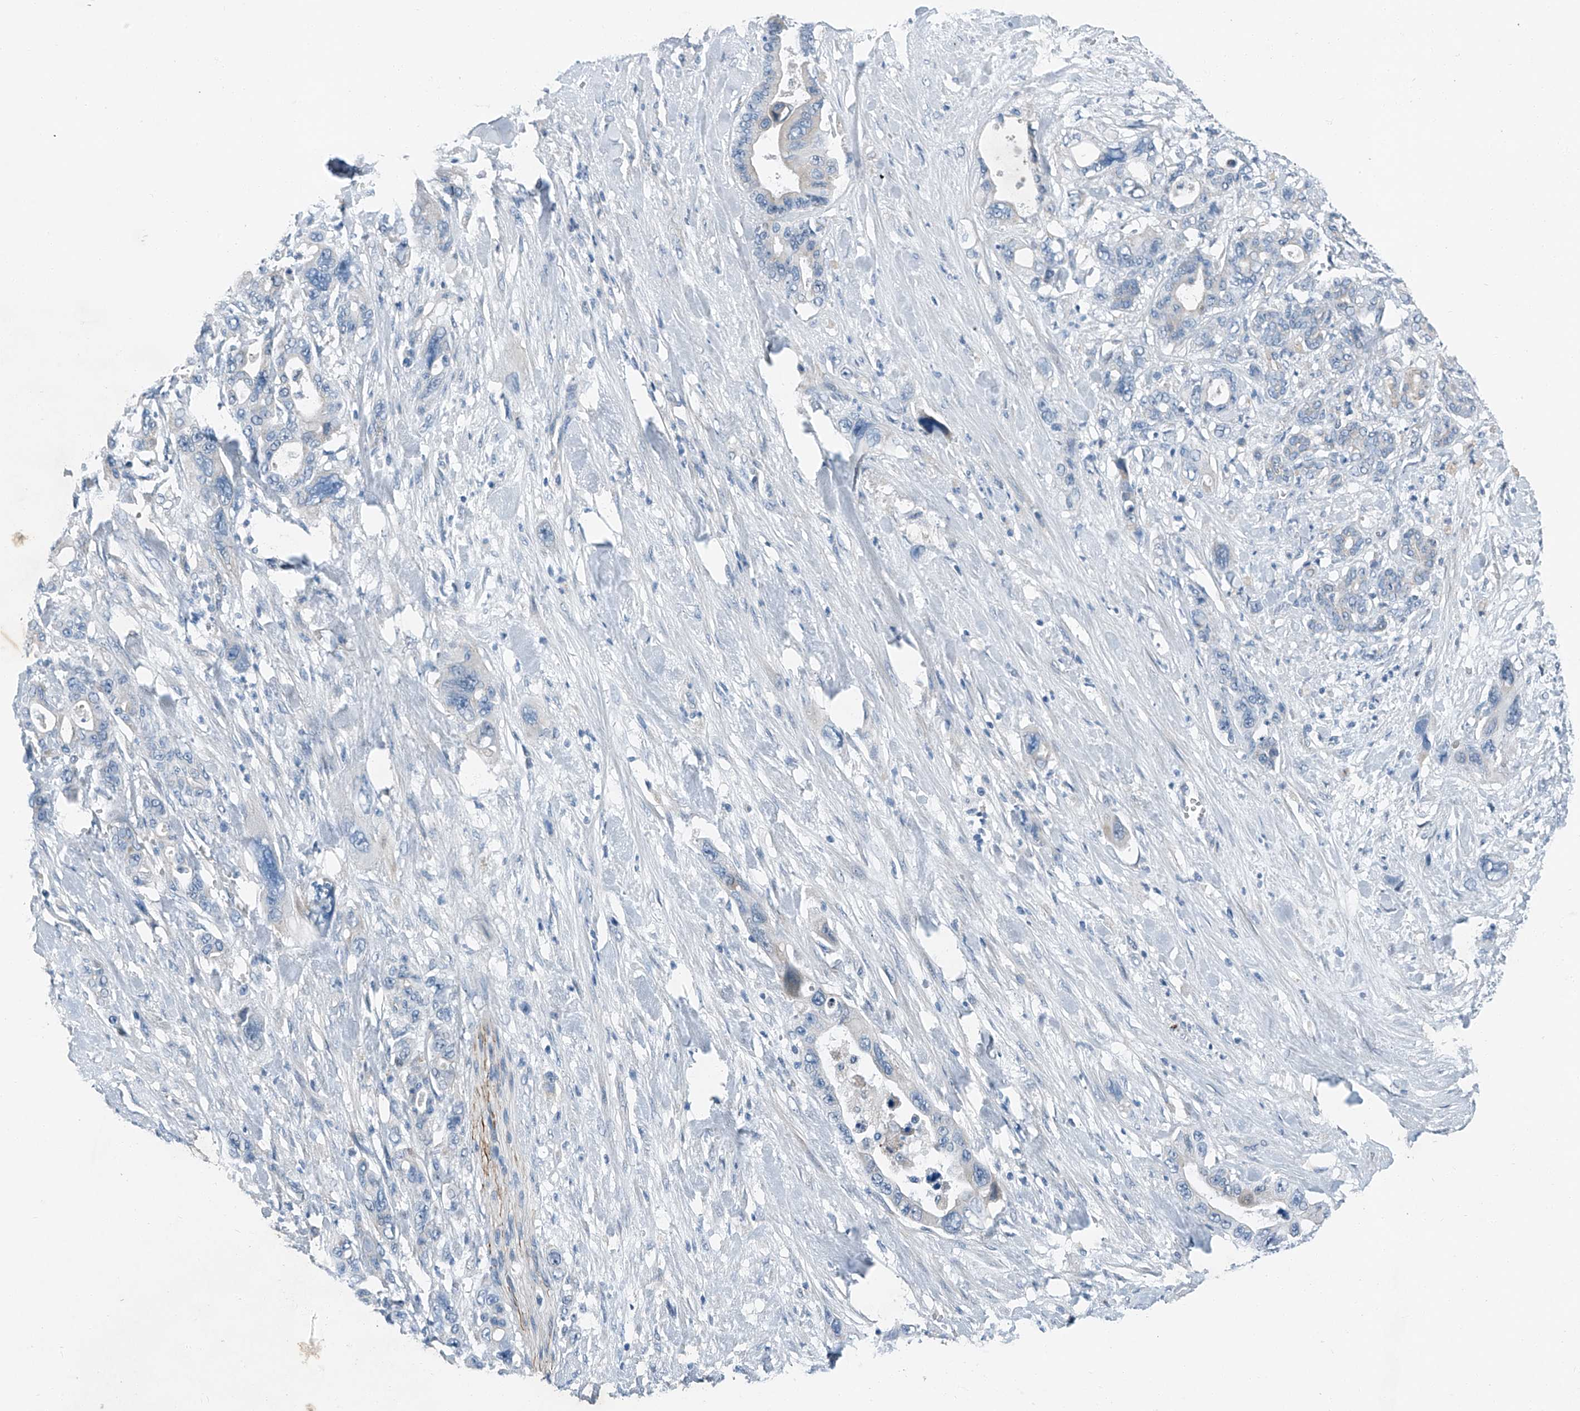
{"staining": {"intensity": "negative", "quantity": "none", "location": "none"}, "tissue": "pancreatic cancer", "cell_type": "Tumor cells", "image_type": "cancer", "snomed": [{"axis": "morphology", "description": "Adenocarcinoma, NOS"}, {"axis": "topography", "description": "Pancreas"}], "caption": "Tumor cells show no significant staining in pancreatic cancer (adenocarcinoma).", "gene": "MDGA1", "patient": {"sex": "male", "age": 46}}